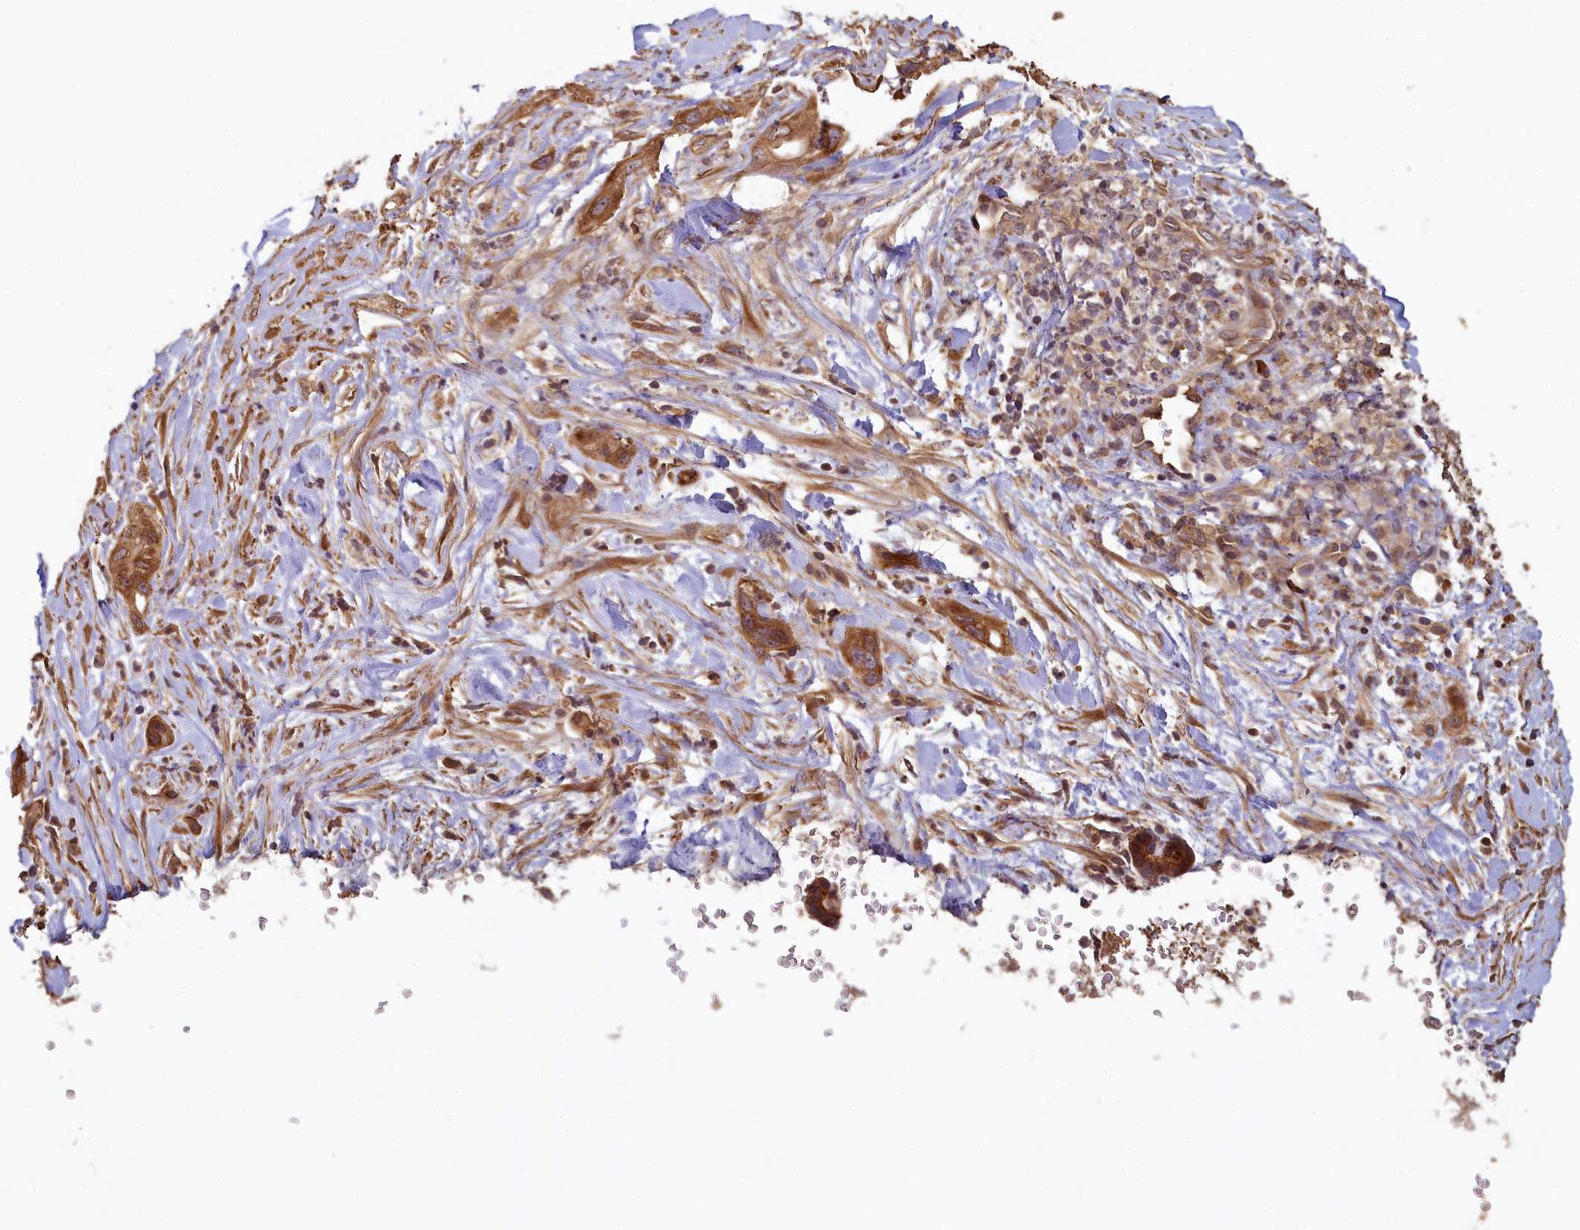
{"staining": {"intensity": "moderate", "quantity": ">75%", "location": "cytoplasmic/membranous"}, "tissue": "pancreatic cancer", "cell_type": "Tumor cells", "image_type": "cancer", "snomed": [{"axis": "morphology", "description": "Adenocarcinoma, NOS"}, {"axis": "topography", "description": "Pancreas"}], "caption": "Tumor cells exhibit moderate cytoplasmic/membranous positivity in approximately >75% of cells in pancreatic cancer. The staining was performed using DAB to visualize the protein expression in brown, while the nuclei were stained in blue with hematoxylin (Magnification: 20x).", "gene": "NUDT6", "patient": {"sex": "female", "age": 78}}